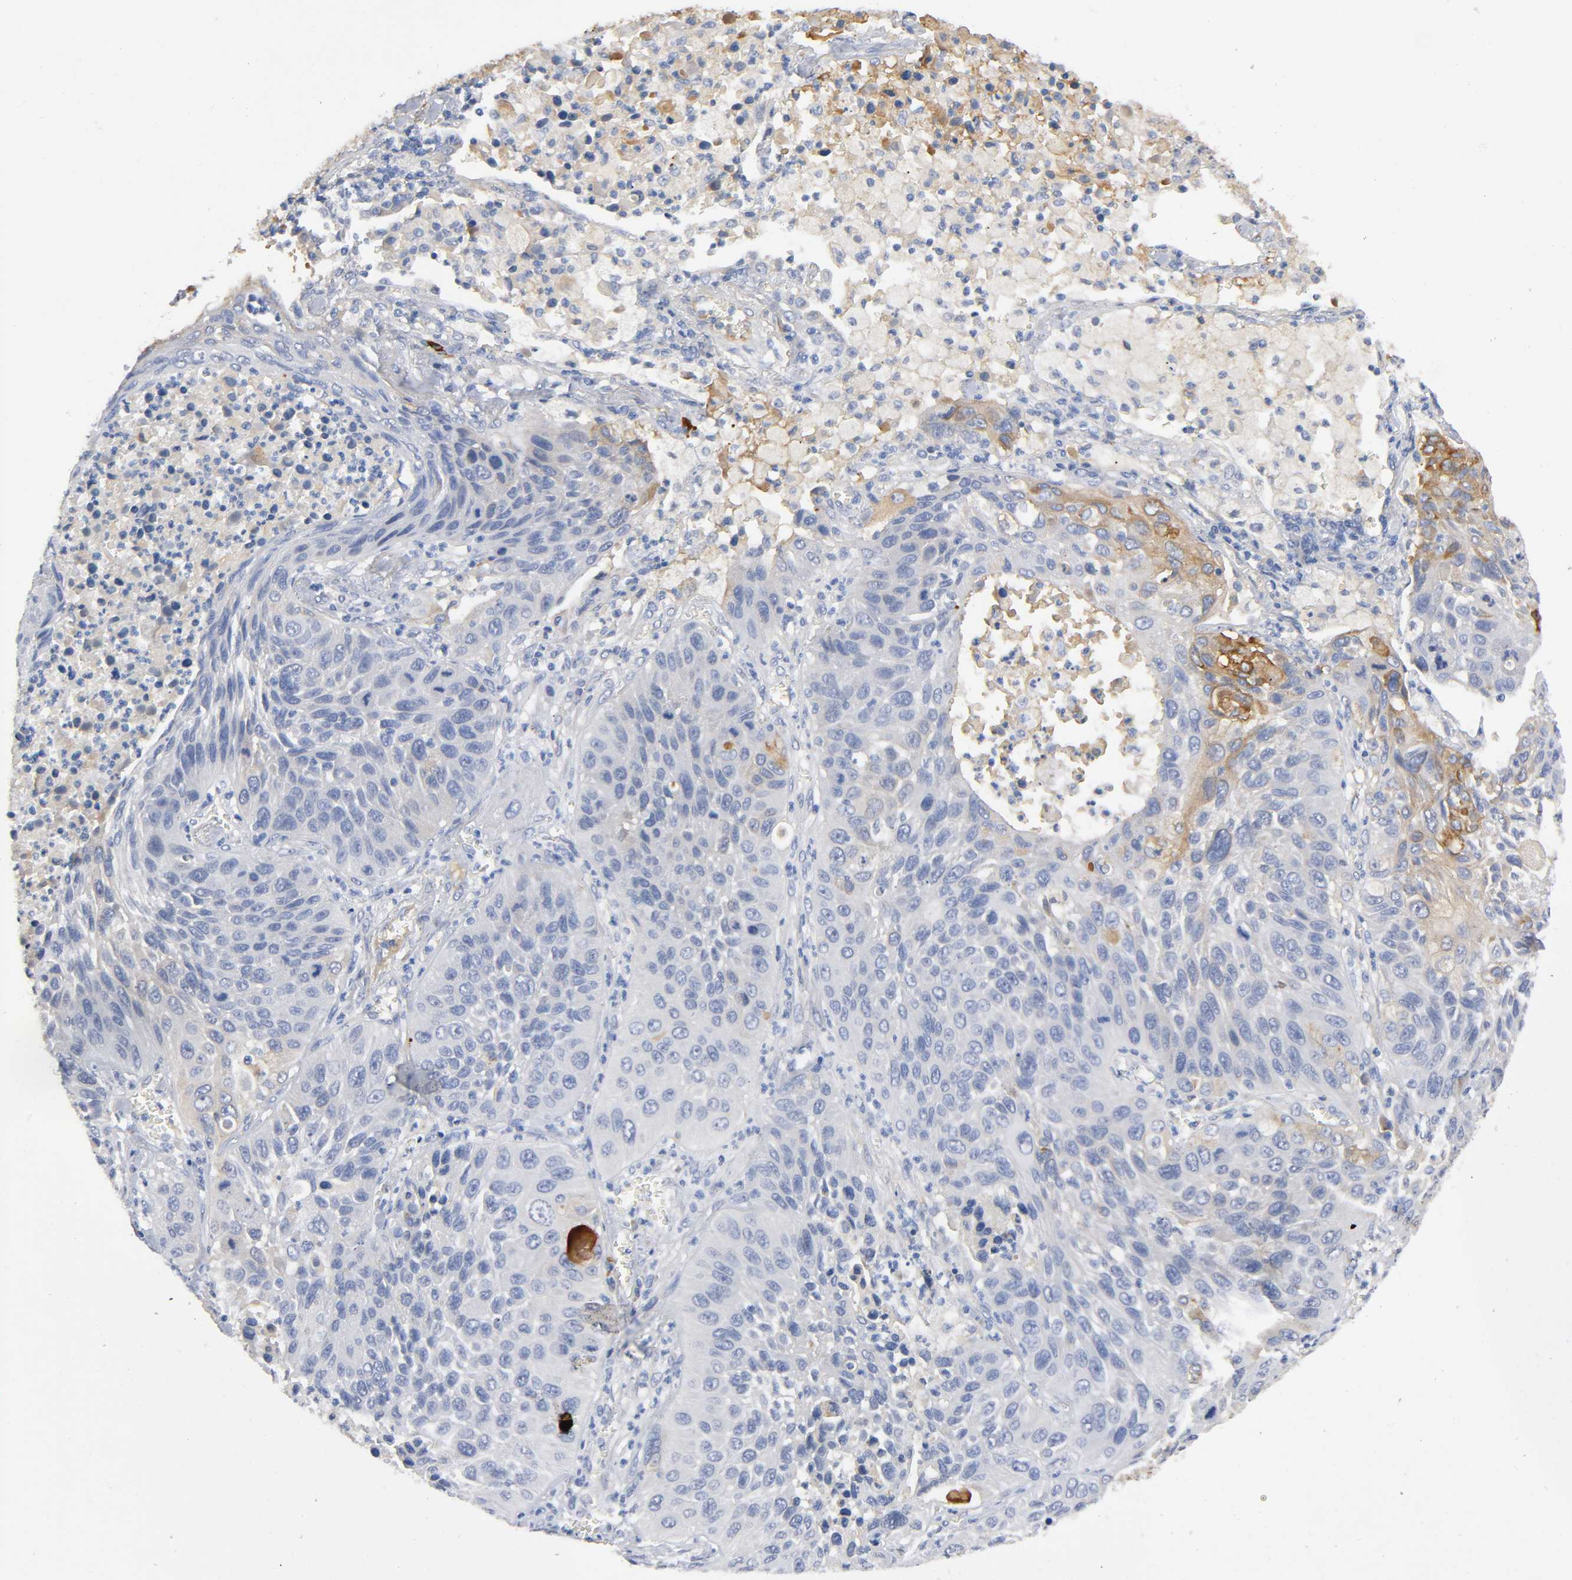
{"staining": {"intensity": "weak", "quantity": "<25%", "location": "cytoplasmic/membranous"}, "tissue": "lung cancer", "cell_type": "Tumor cells", "image_type": "cancer", "snomed": [{"axis": "morphology", "description": "Squamous cell carcinoma, NOS"}, {"axis": "topography", "description": "Lung"}], "caption": "Micrograph shows no significant protein positivity in tumor cells of lung cancer (squamous cell carcinoma).", "gene": "NOVA1", "patient": {"sex": "female", "age": 76}}